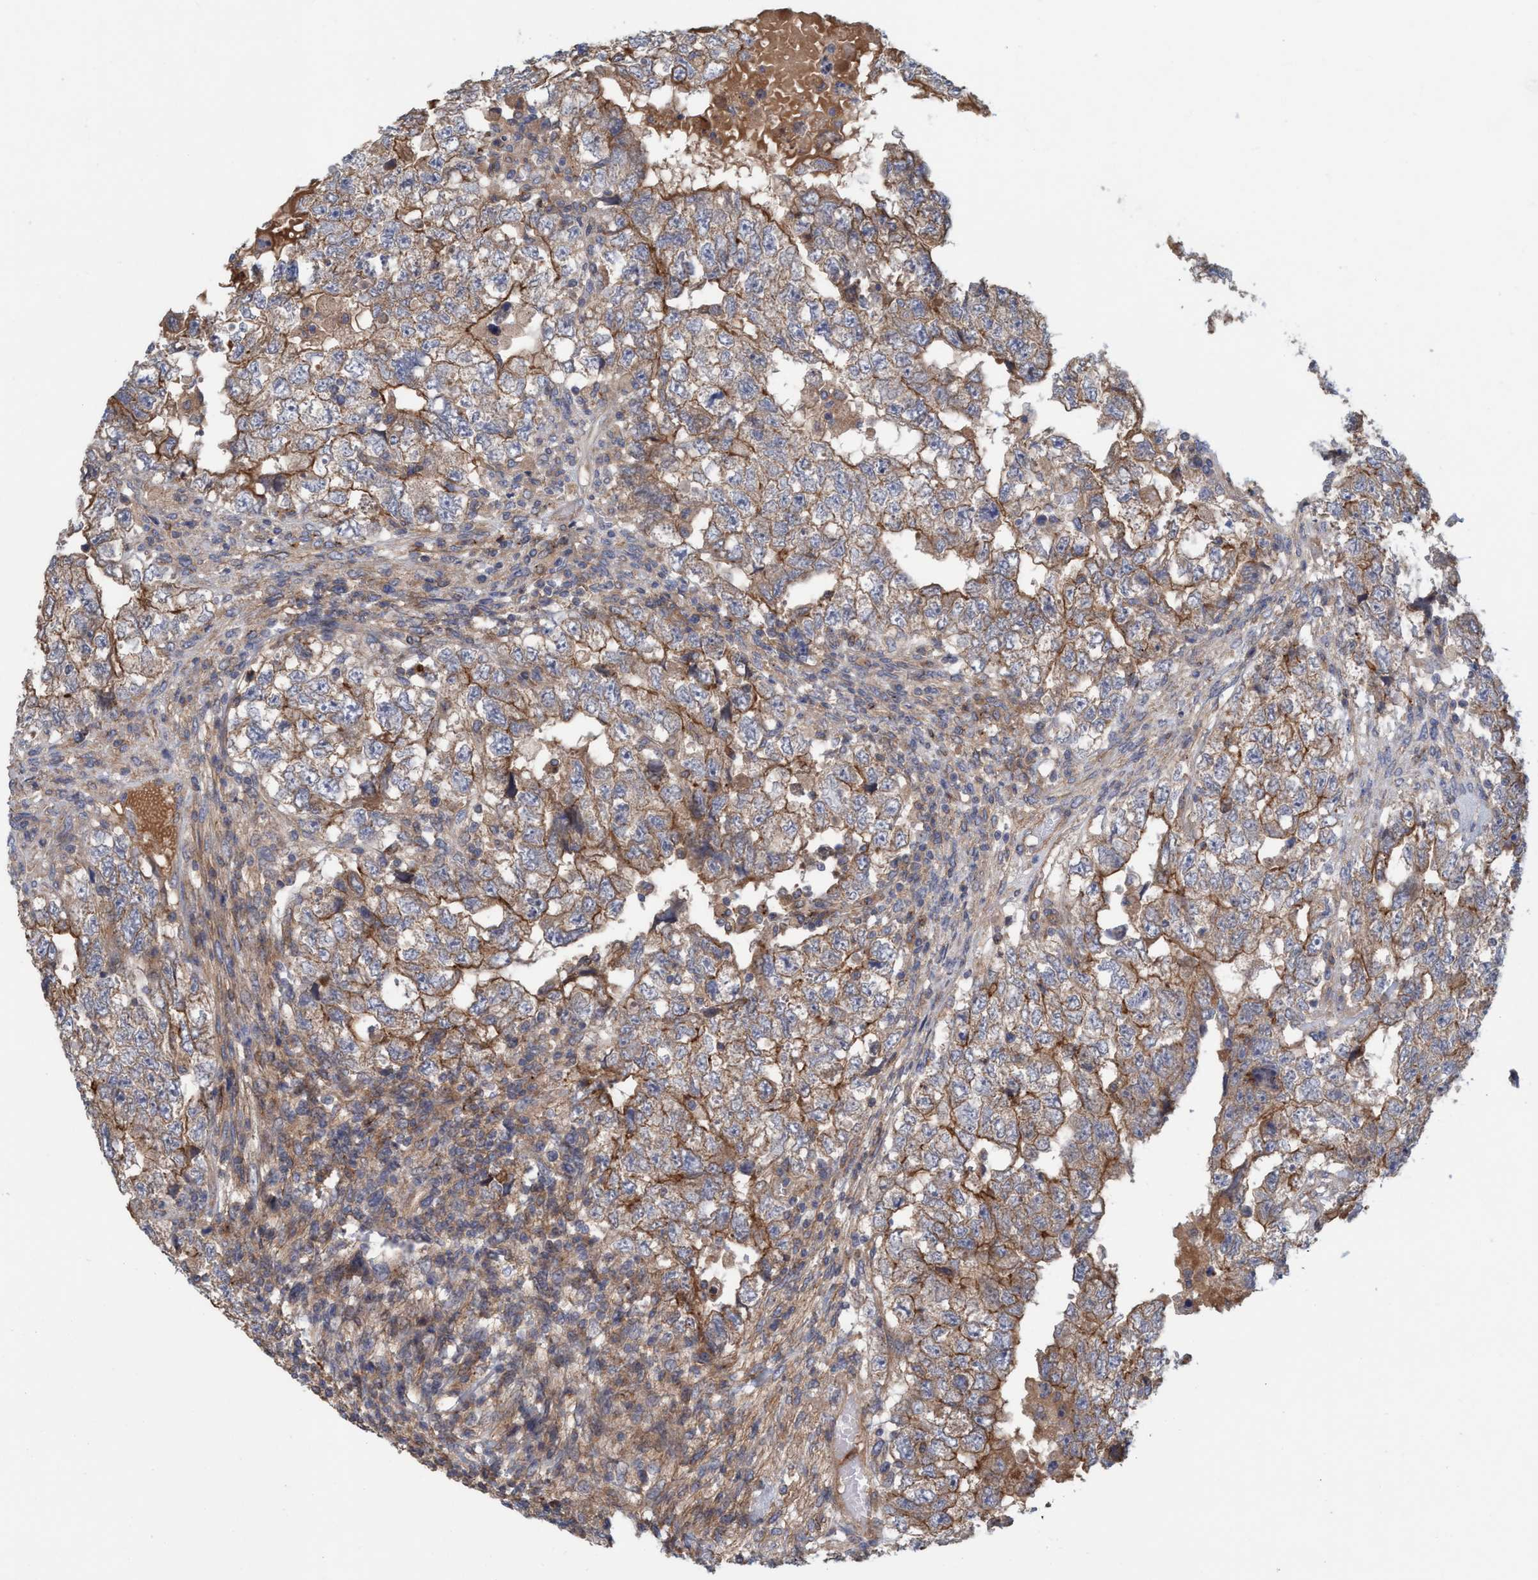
{"staining": {"intensity": "moderate", "quantity": ">75%", "location": "cytoplasmic/membranous"}, "tissue": "testis cancer", "cell_type": "Tumor cells", "image_type": "cancer", "snomed": [{"axis": "morphology", "description": "Carcinoma, Embryonal, NOS"}, {"axis": "topography", "description": "Testis"}], "caption": "Moderate cytoplasmic/membranous expression is present in about >75% of tumor cells in testis embryonal carcinoma.", "gene": "SPECC1", "patient": {"sex": "male", "age": 36}}